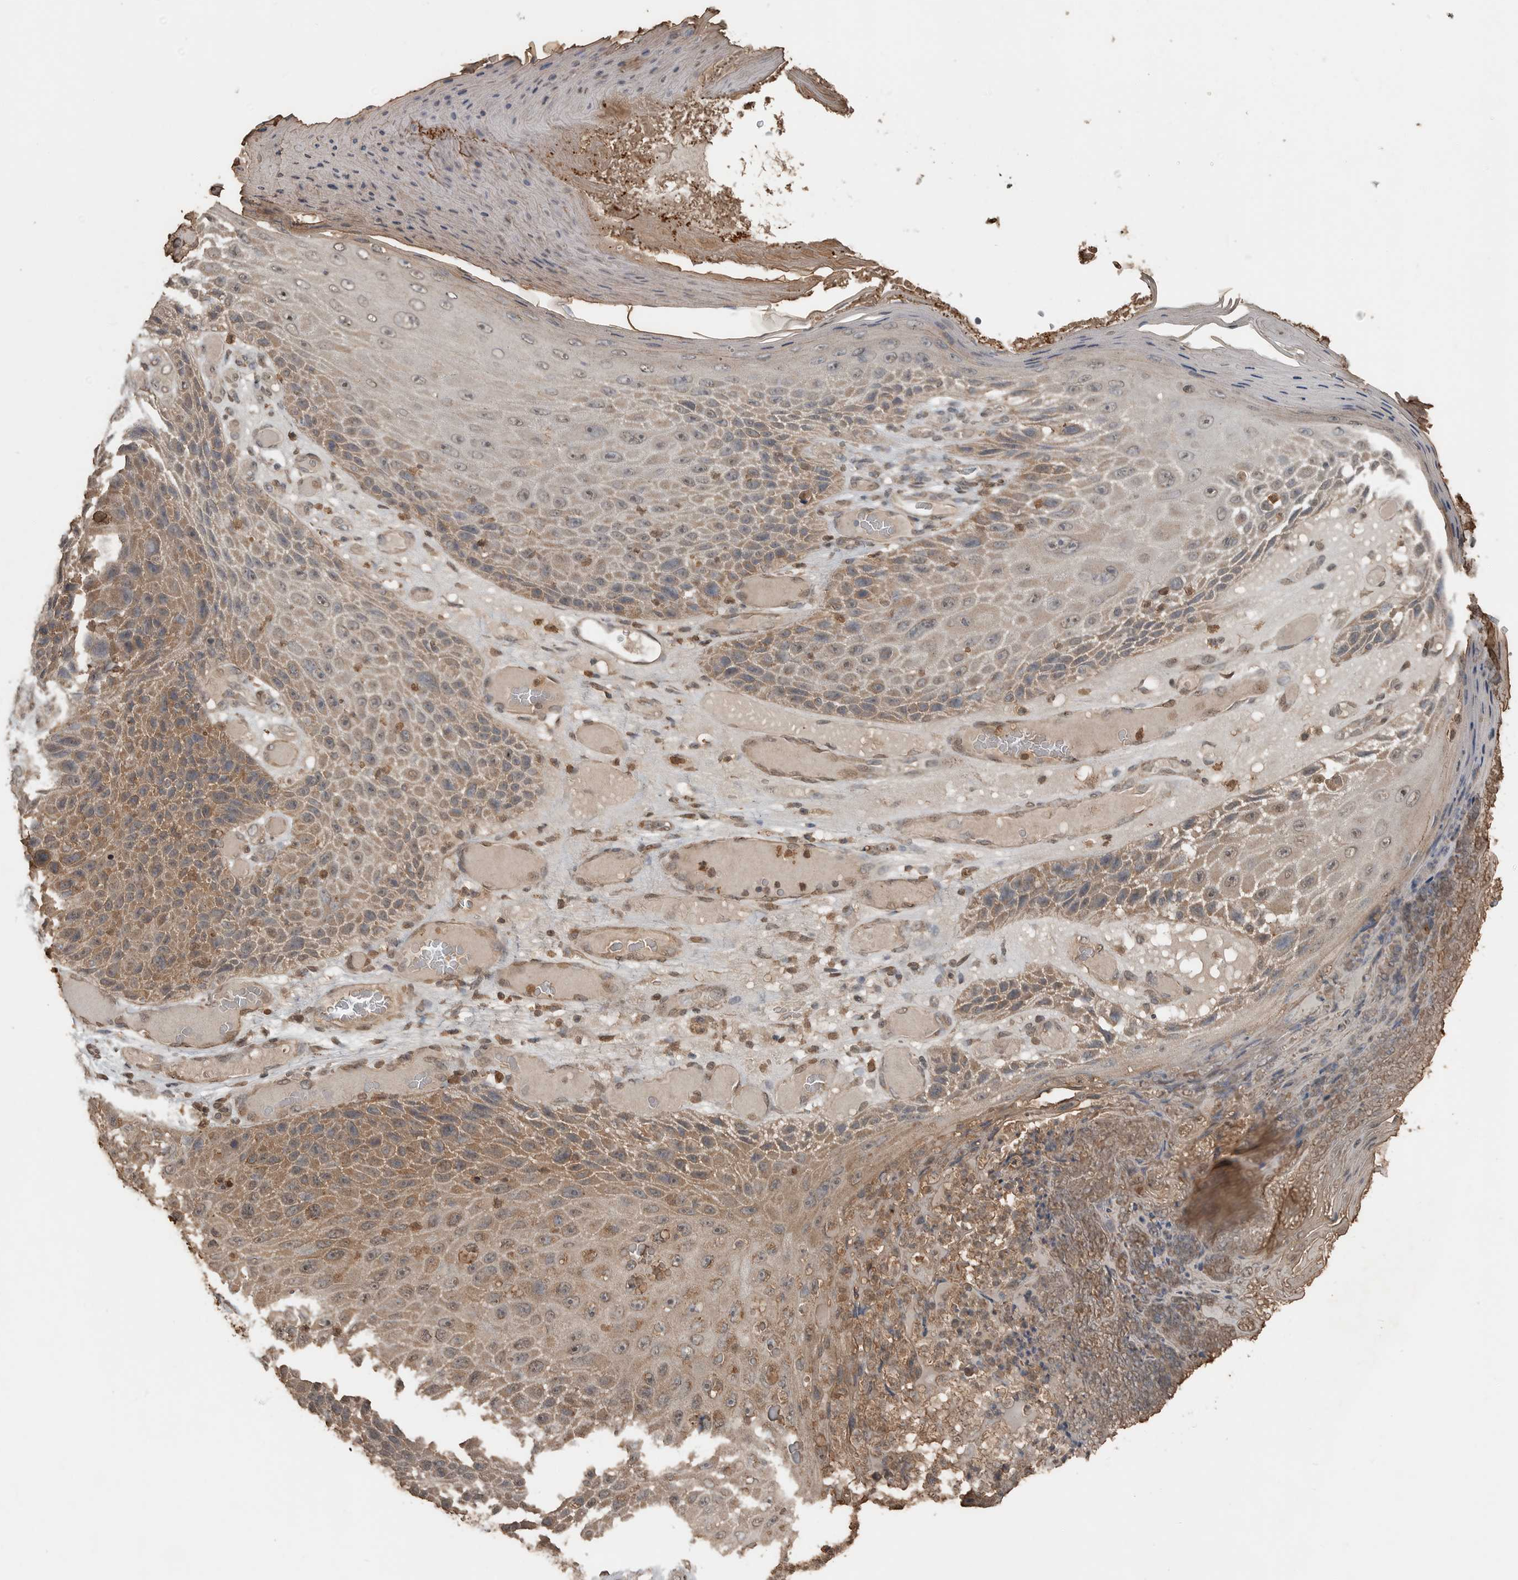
{"staining": {"intensity": "moderate", "quantity": ">75%", "location": "cytoplasmic/membranous"}, "tissue": "skin cancer", "cell_type": "Tumor cells", "image_type": "cancer", "snomed": [{"axis": "morphology", "description": "Squamous cell carcinoma, NOS"}, {"axis": "topography", "description": "Skin"}], "caption": "Immunohistochemical staining of skin cancer (squamous cell carcinoma) displays medium levels of moderate cytoplasmic/membranous protein positivity in approximately >75% of tumor cells. The protein of interest is shown in brown color, while the nuclei are stained blue.", "gene": "BLZF1", "patient": {"sex": "female", "age": 88}}